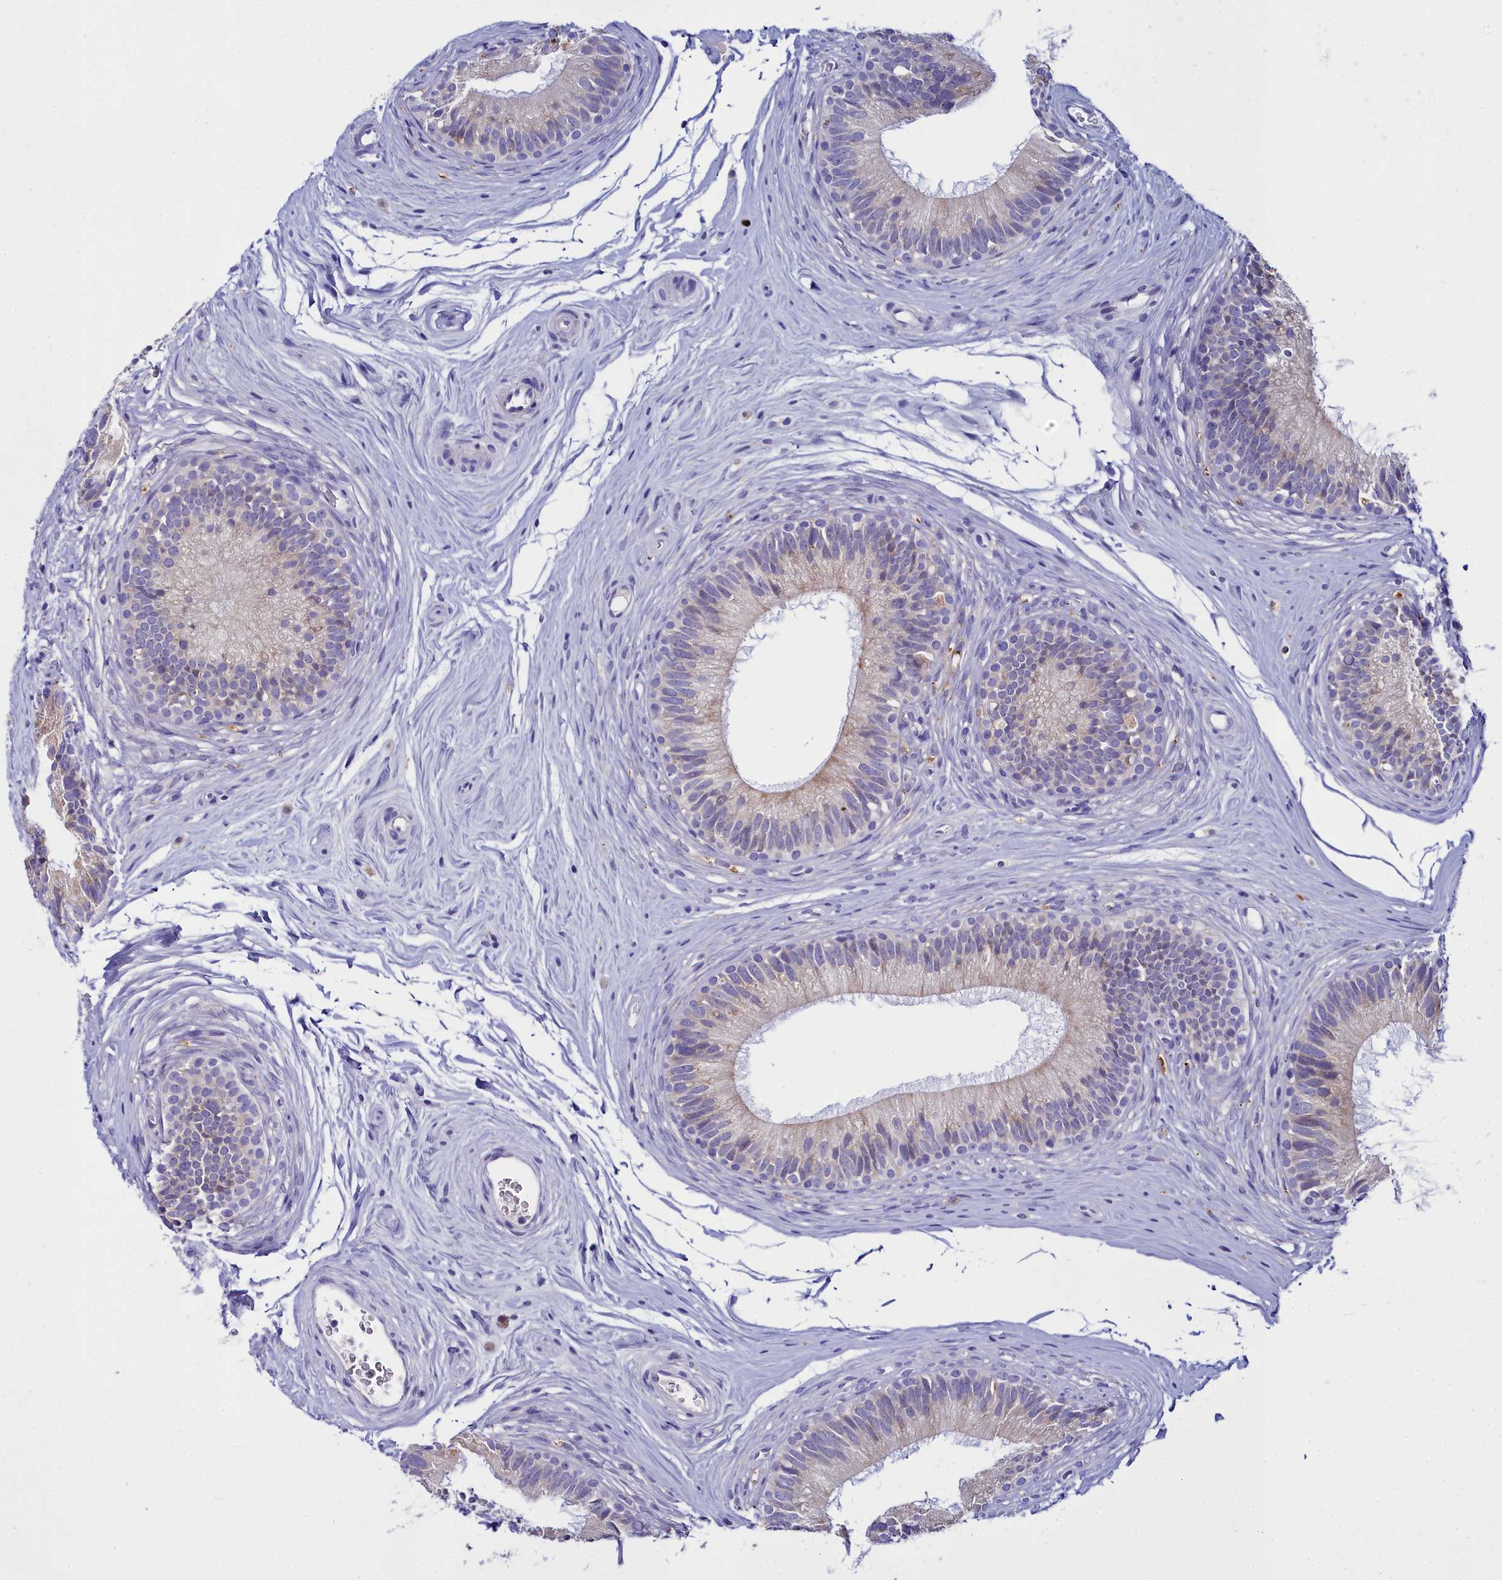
{"staining": {"intensity": "weak", "quantity": "<25%", "location": "cytoplasmic/membranous"}, "tissue": "epididymis", "cell_type": "Glandular cells", "image_type": "normal", "snomed": [{"axis": "morphology", "description": "Normal tissue, NOS"}, {"axis": "topography", "description": "Epididymis"}], "caption": "Human epididymis stained for a protein using immunohistochemistry displays no positivity in glandular cells.", "gene": "ELAPOR2", "patient": {"sex": "male", "age": 33}}